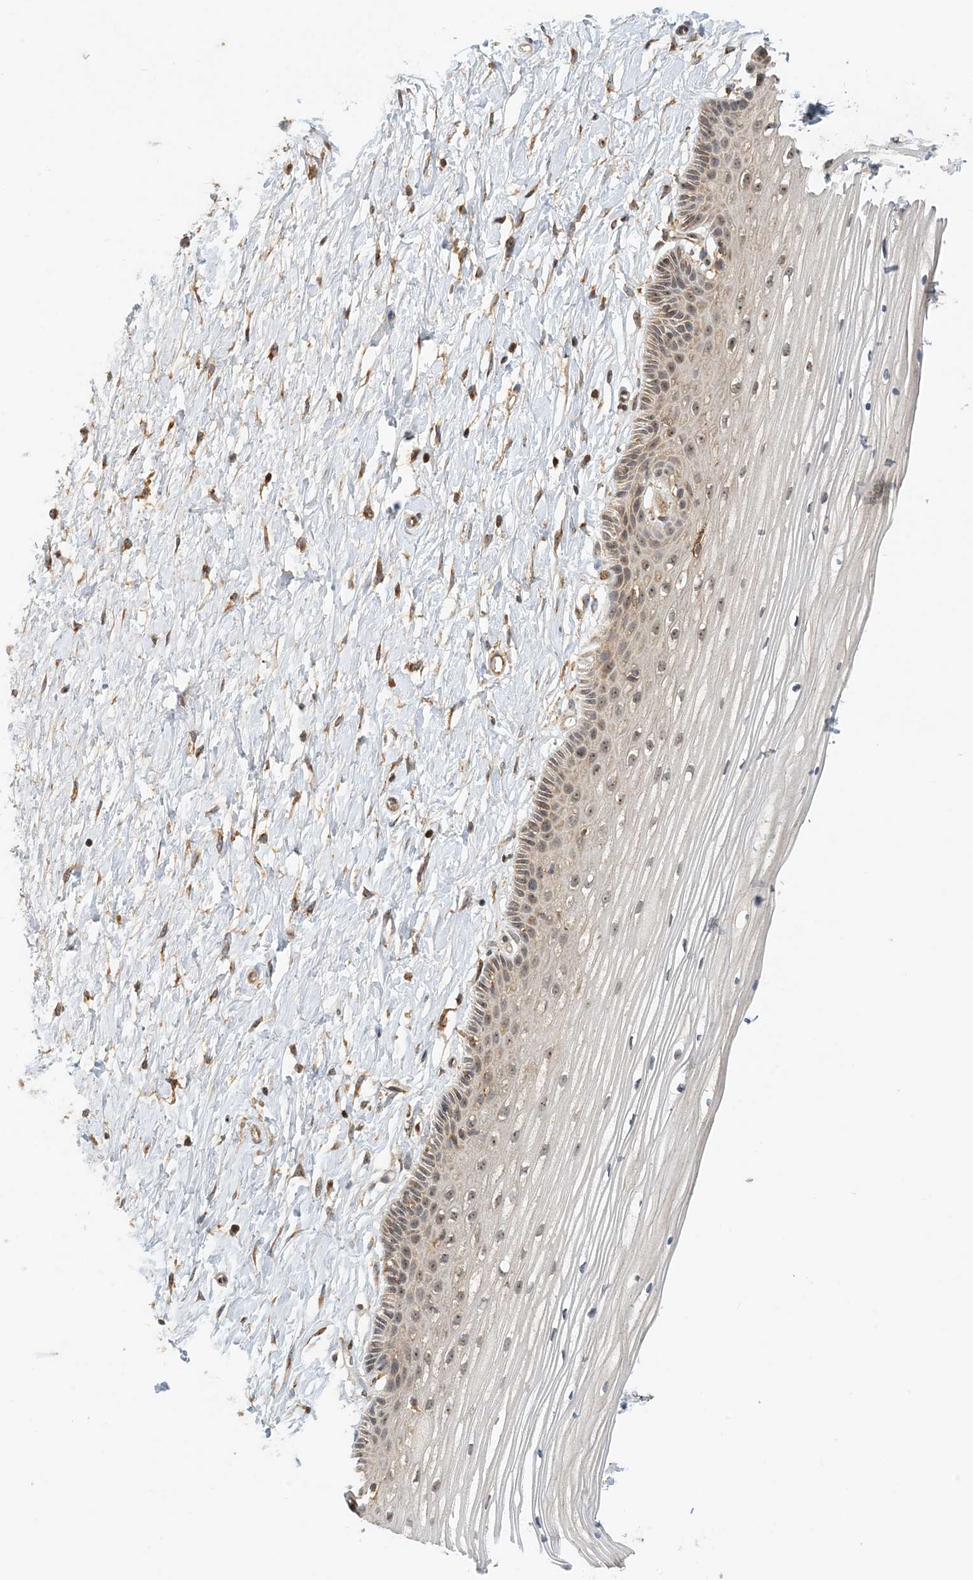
{"staining": {"intensity": "weak", "quantity": "25%-75%", "location": "cytoplasmic/membranous,nuclear"}, "tissue": "vagina", "cell_type": "Squamous epithelial cells", "image_type": "normal", "snomed": [{"axis": "morphology", "description": "Normal tissue, NOS"}, {"axis": "topography", "description": "Vagina"}, {"axis": "topography", "description": "Cervix"}], "caption": "IHC photomicrograph of benign human vagina stained for a protein (brown), which reveals low levels of weak cytoplasmic/membranous,nuclear positivity in approximately 25%-75% of squamous epithelial cells.", "gene": "COLEC11", "patient": {"sex": "female", "age": 40}}